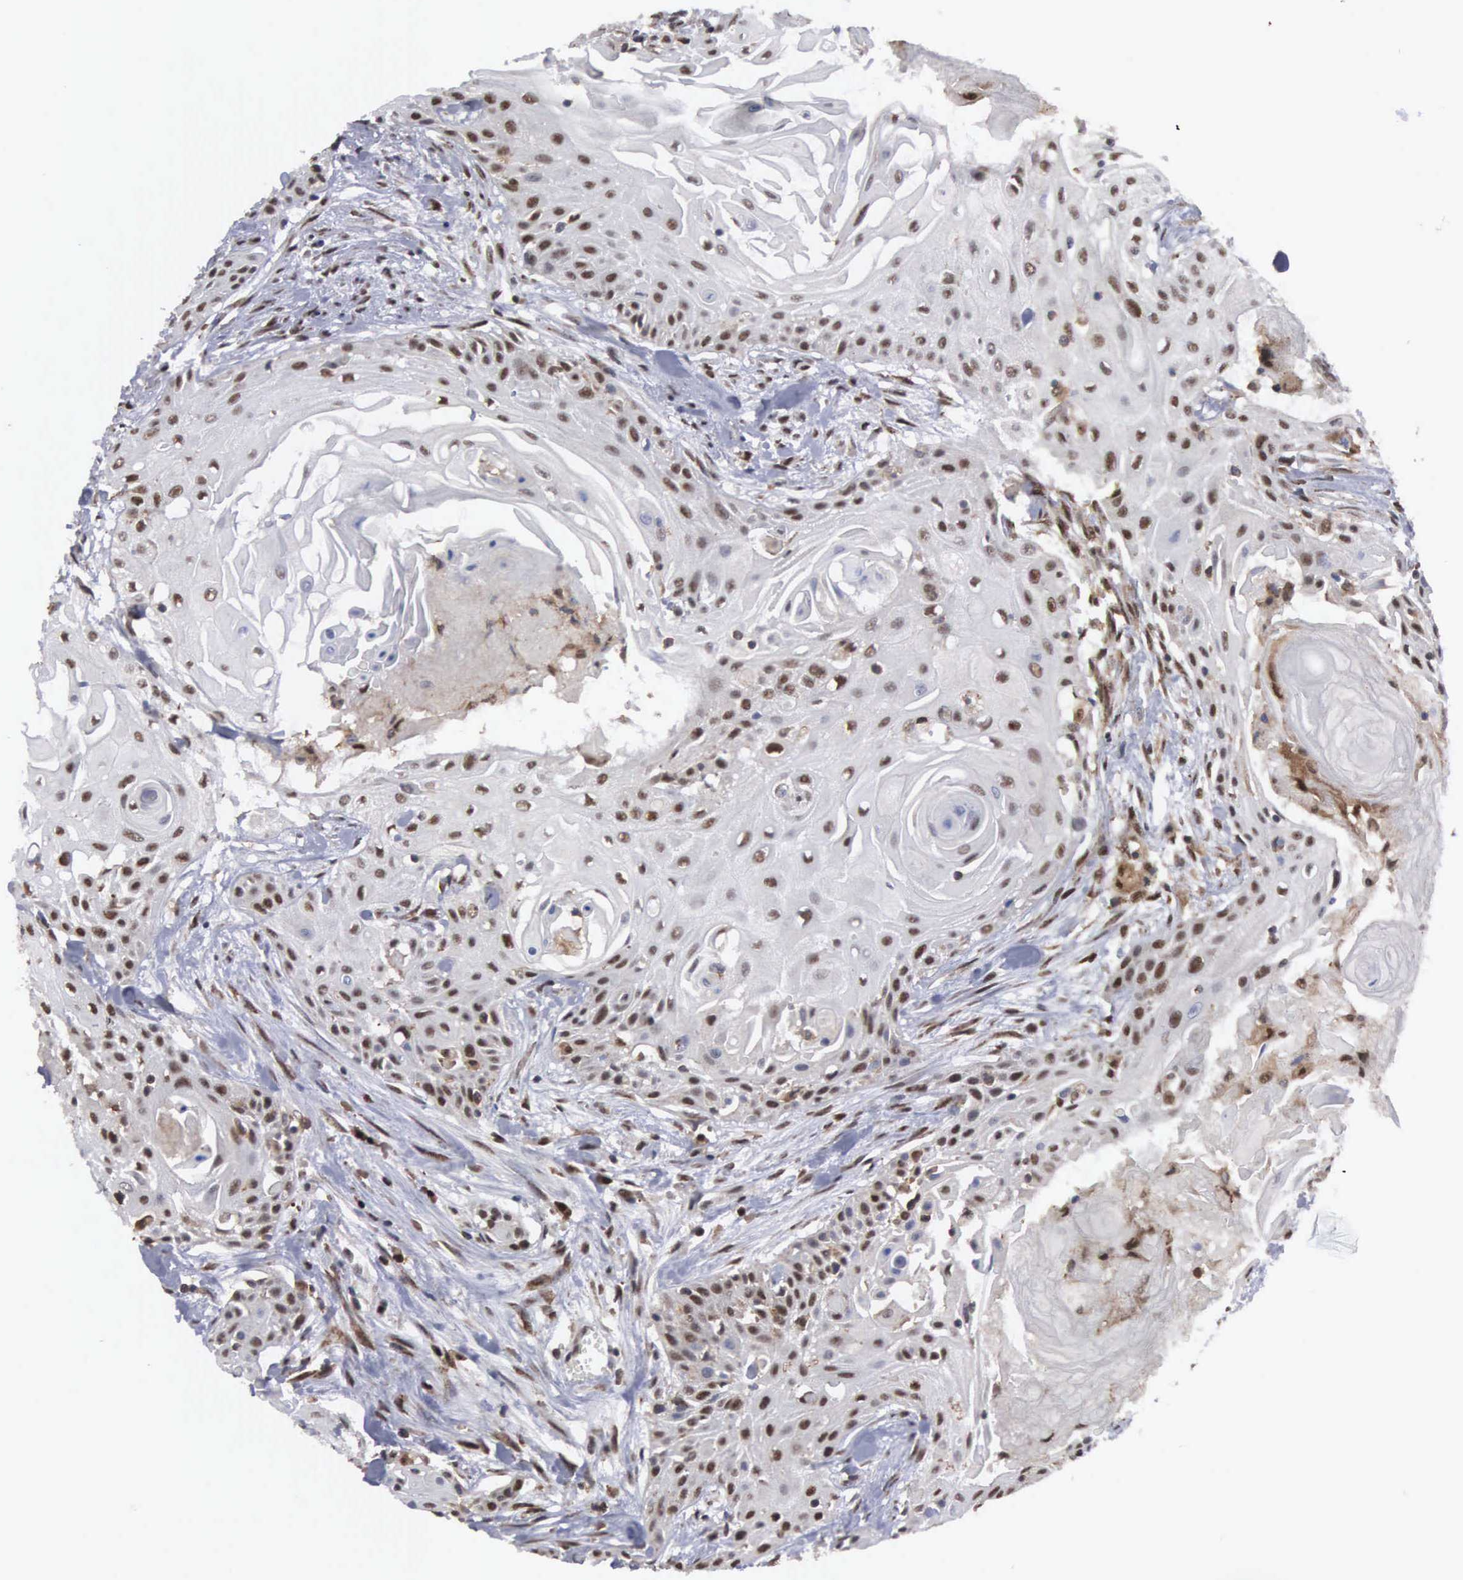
{"staining": {"intensity": "strong", "quantity": "25%-75%", "location": "nuclear"}, "tissue": "head and neck cancer", "cell_type": "Tumor cells", "image_type": "cancer", "snomed": [{"axis": "morphology", "description": "Squamous cell carcinoma, NOS"}, {"axis": "morphology", "description": "Squamous cell carcinoma, metastatic, NOS"}, {"axis": "topography", "description": "Lymph node"}, {"axis": "topography", "description": "Salivary gland"}, {"axis": "topography", "description": "Head-Neck"}], "caption": "Head and neck cancer stained for a protein (brown) demonstrates strong nuclear positive expression in approximately 25%-75% of tumor cells.", "gene": "TRMT5", "patient": {"sex": "female", "age": 74}}